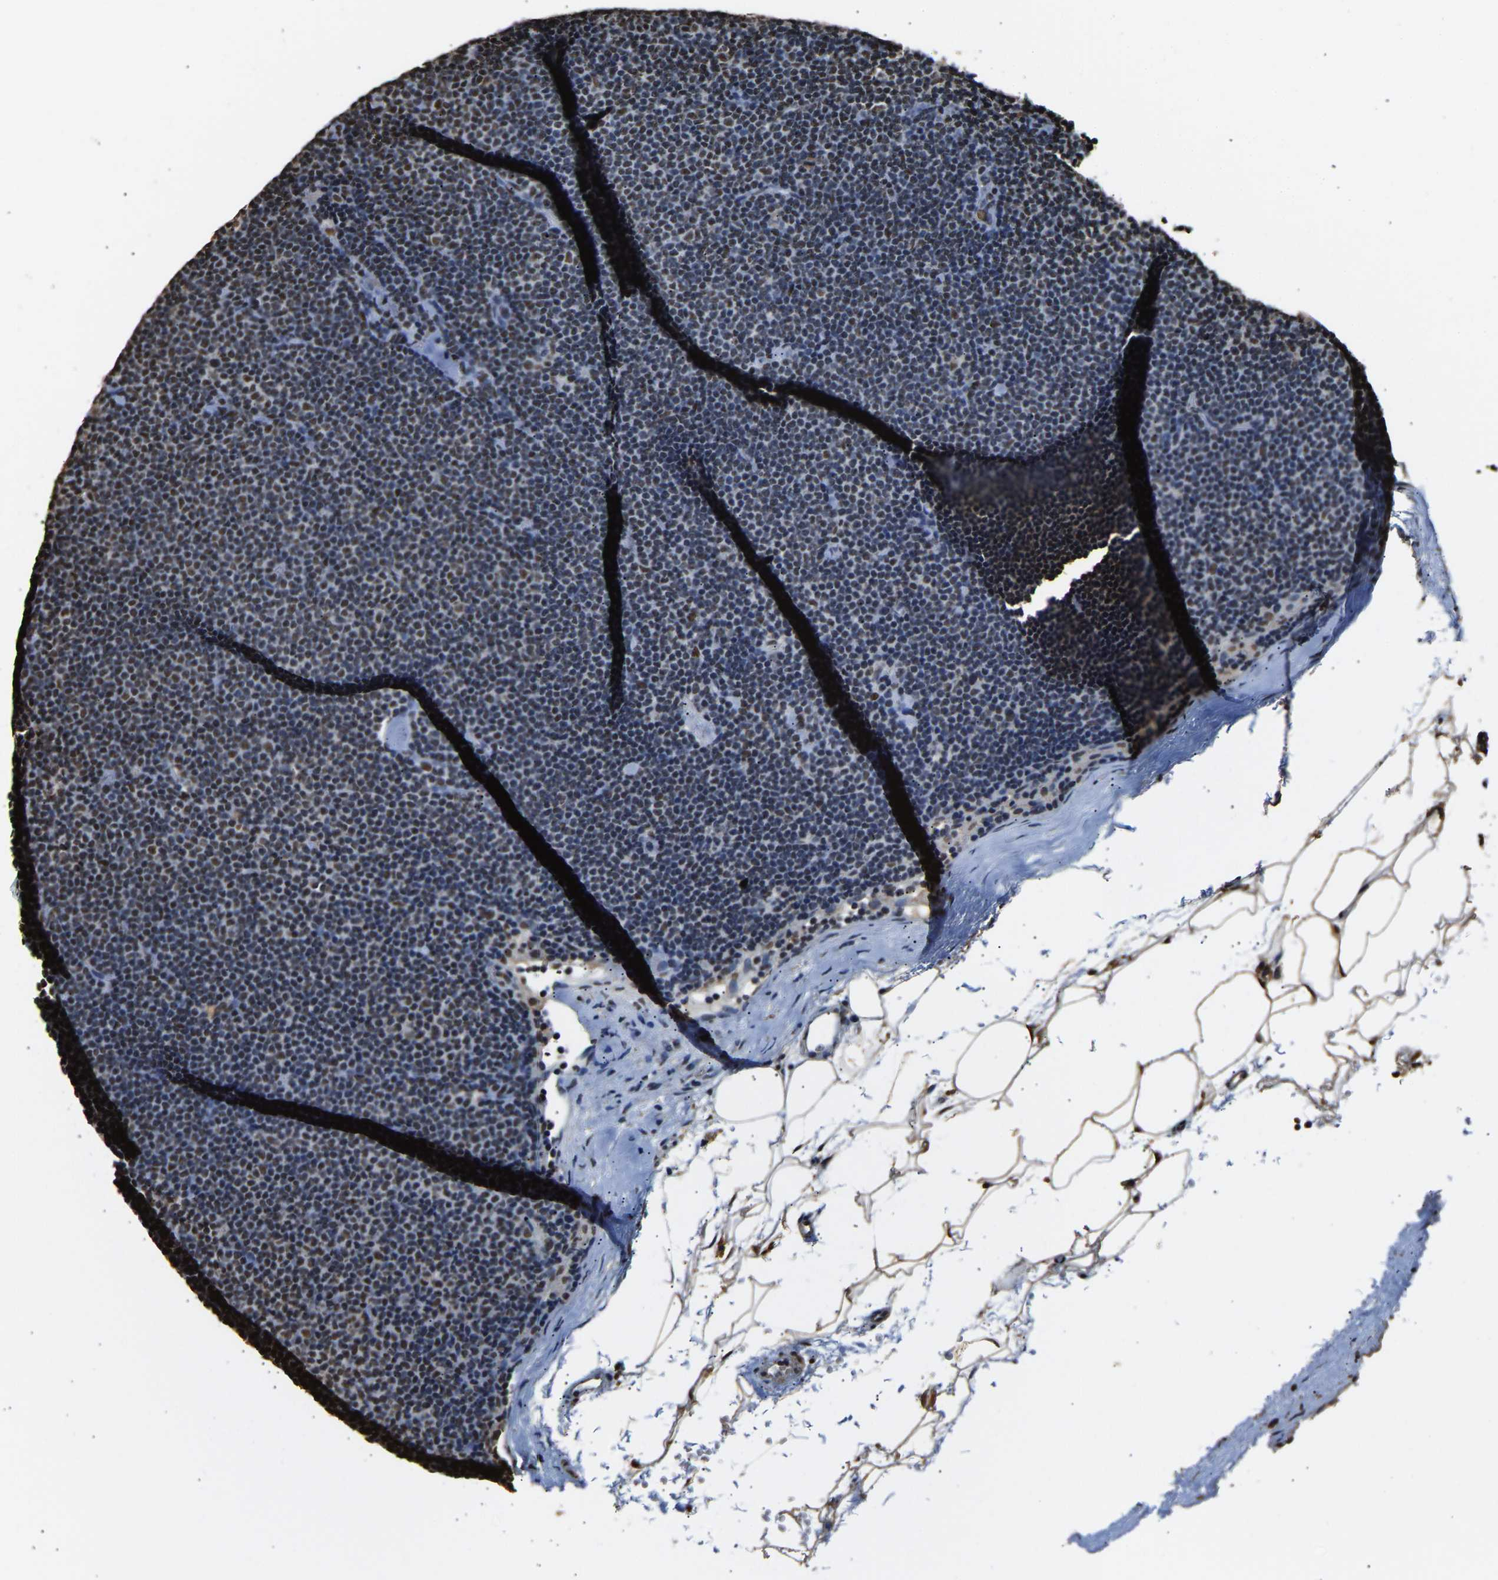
{"staining": {"intensity": "moderate", "quantity": ">75%", "location": "nuclear"}, "tissue": "lymphoma", "cell_type": "Tumor cells", "image_type": "cancer", "snomed": [{"axis": "morphology", "description": "Malignant lymphoma, non-Hodgkin's type, Low grade"}, {"axis": "topography", "description": "Lymph node"}], "caption": "Protein staining of low-grade malignant lymphoma, non-Hodgkin's type tissue displays moderate nuclear expression in about >75% of tumor cells.", "gene": "SAFB", "patient": {"sex": "female", "age": 53}}